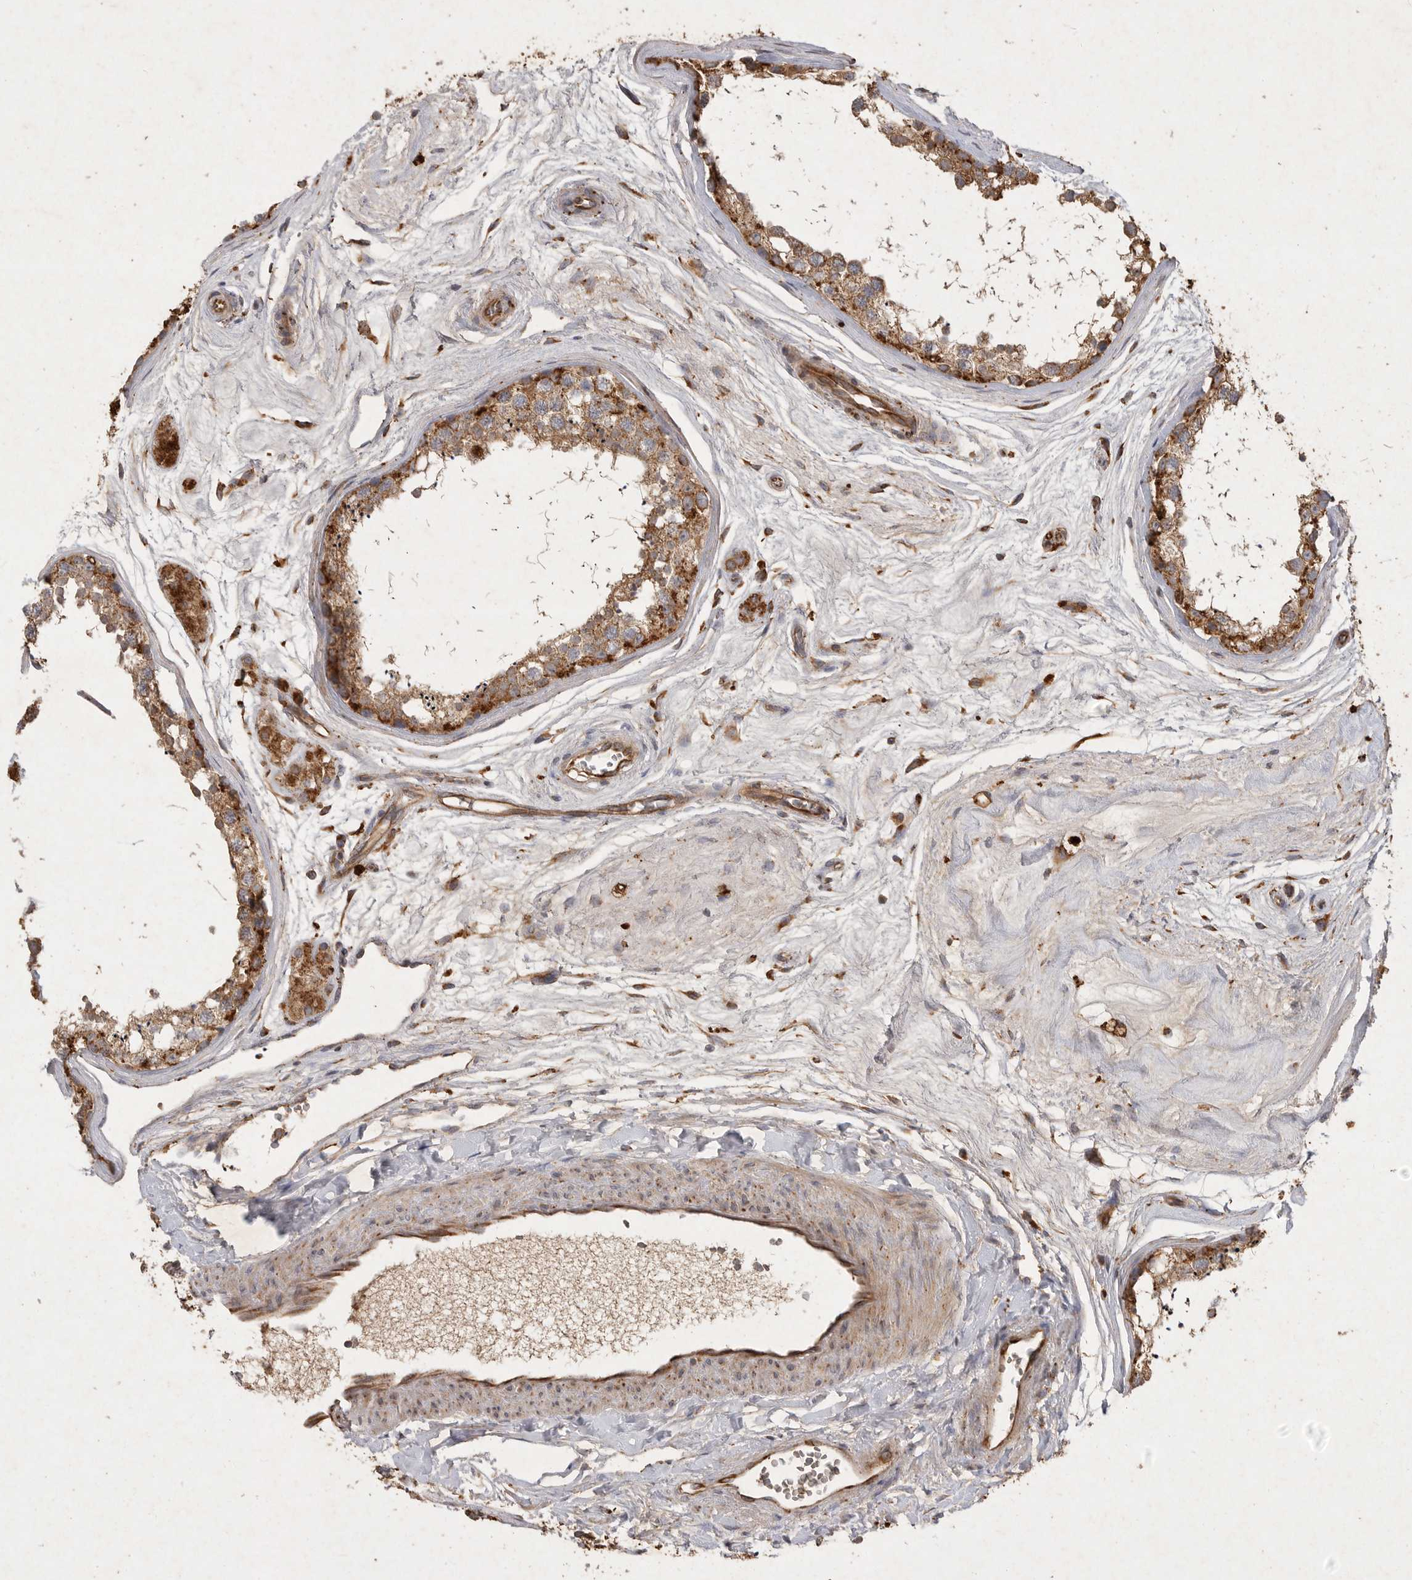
{"staining": {"intensity": "moderate", "quantity": ">75%", "location": "cytoplasmic/membranous"}, "tissue": "testis", "cell_type": "Cells in seminiferous ducts", "image_type": "normal", "snomed": [{"axis": "morphology", "description": "Normal tissue, NOS"}, {"axis": "topography", "description": "Testis"}], "caption": "A brown stain highlights moderate cytoplasmic/membranous positivity of a protein in cells in seminiferous ducts of unremarkable testis. (DAB (3,3'-diaminobenzidine) IHC with brightfield microscopy, high magnification).", "gene": "MRPL41", "patient": {"sex": "male", "age": 56}}